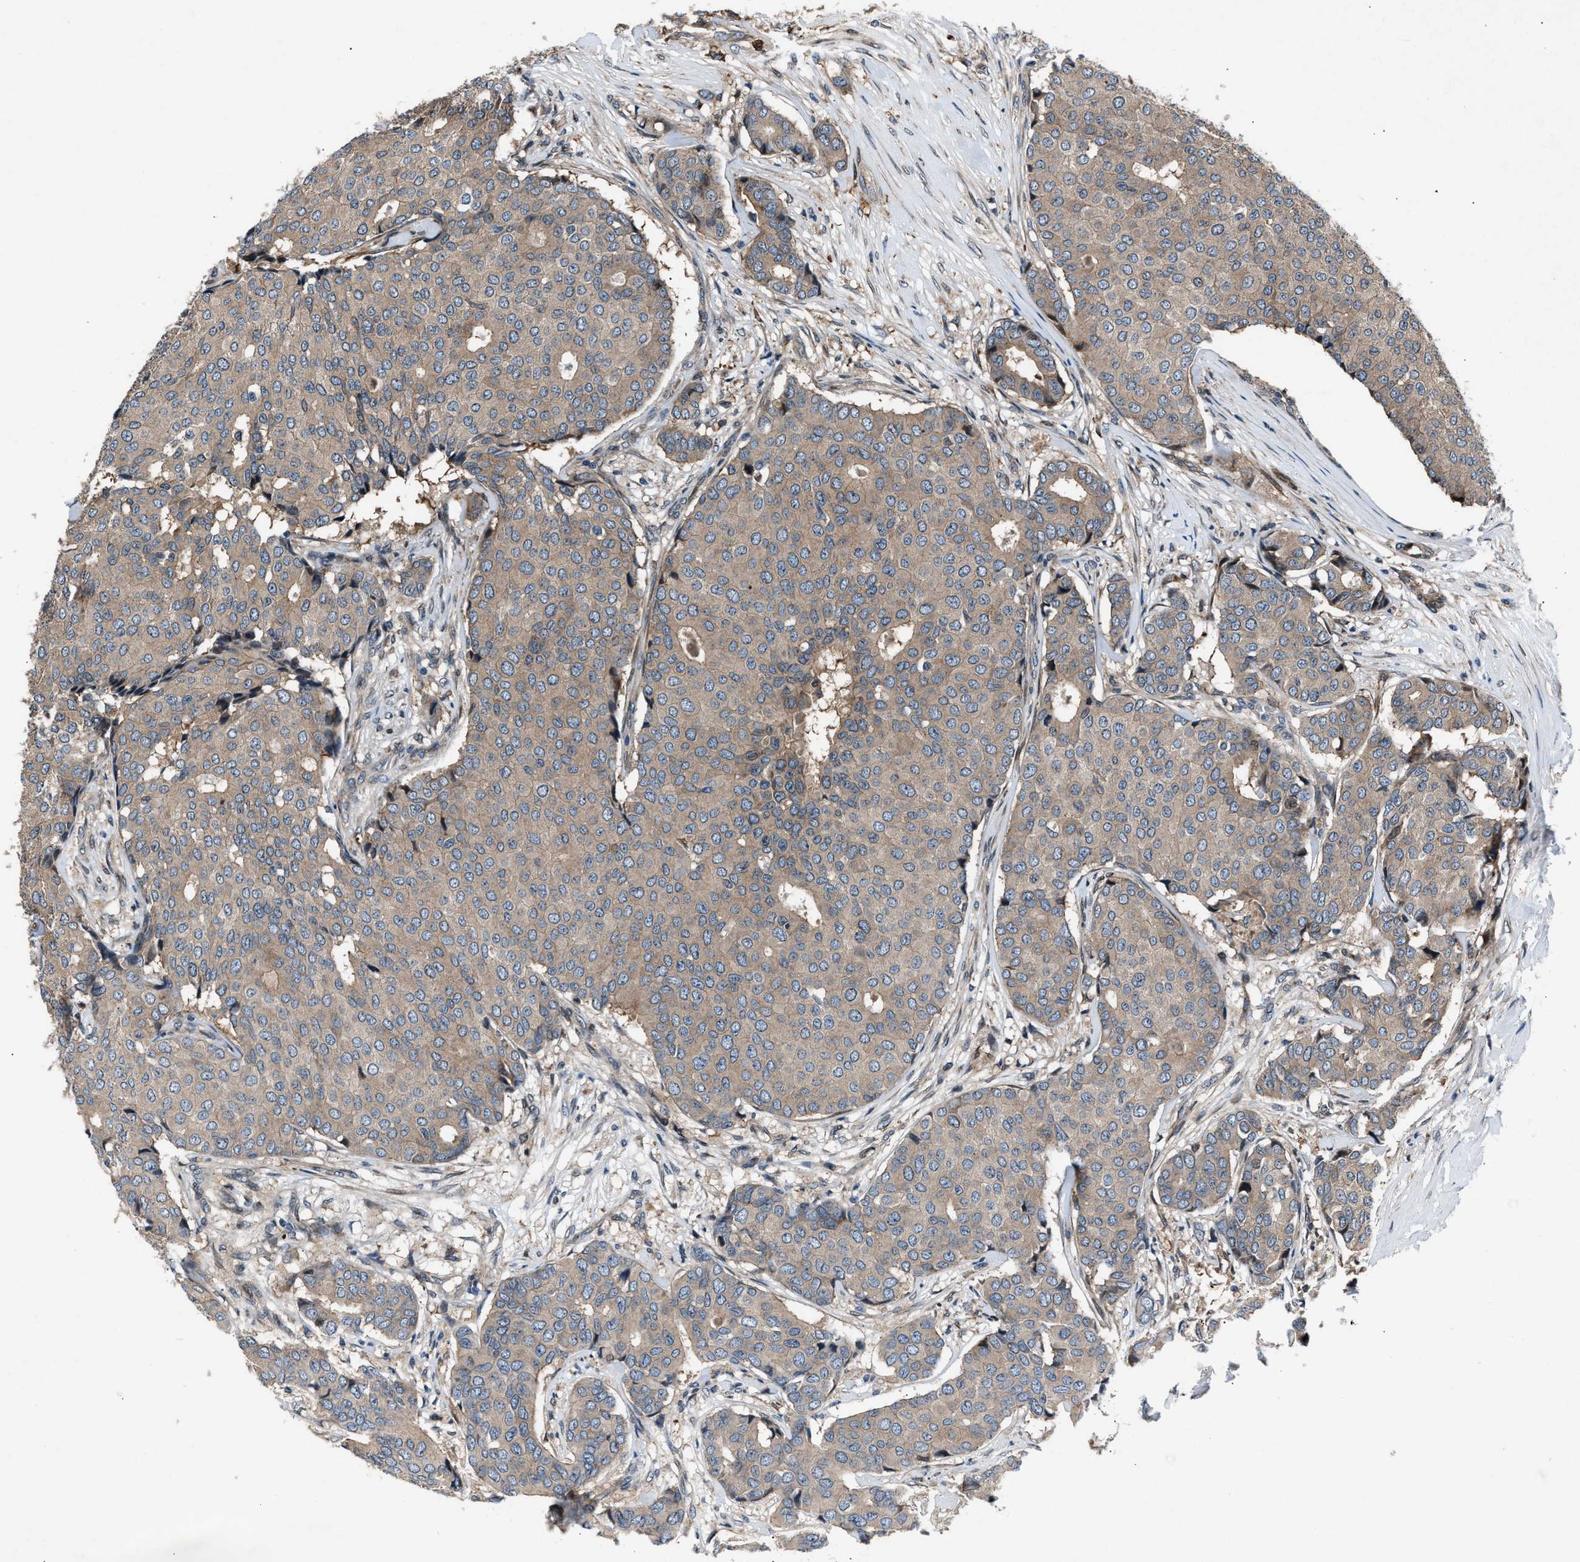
{"staining": {"intensity": "weak", "quantity": ">75%", "location": "cytoplasmic/membranous"}, "tissue": "breast cancer", "cell_type": "Tumor cells", "image_type": "cancer", "snomed": [{"axis": "morphology", "description": "Duct carcinoma"}, {"axis": "topography", "description": "Breast"}], "caption": "Breast invasive ductal carcinoma tissue shows weak cytoplasmic/membranous expression in about >75% of tumor cells, visualized by immunohistochemistry.", "gene": "DYNC2I1", "patient": {"sex": "female", "age": 75}}